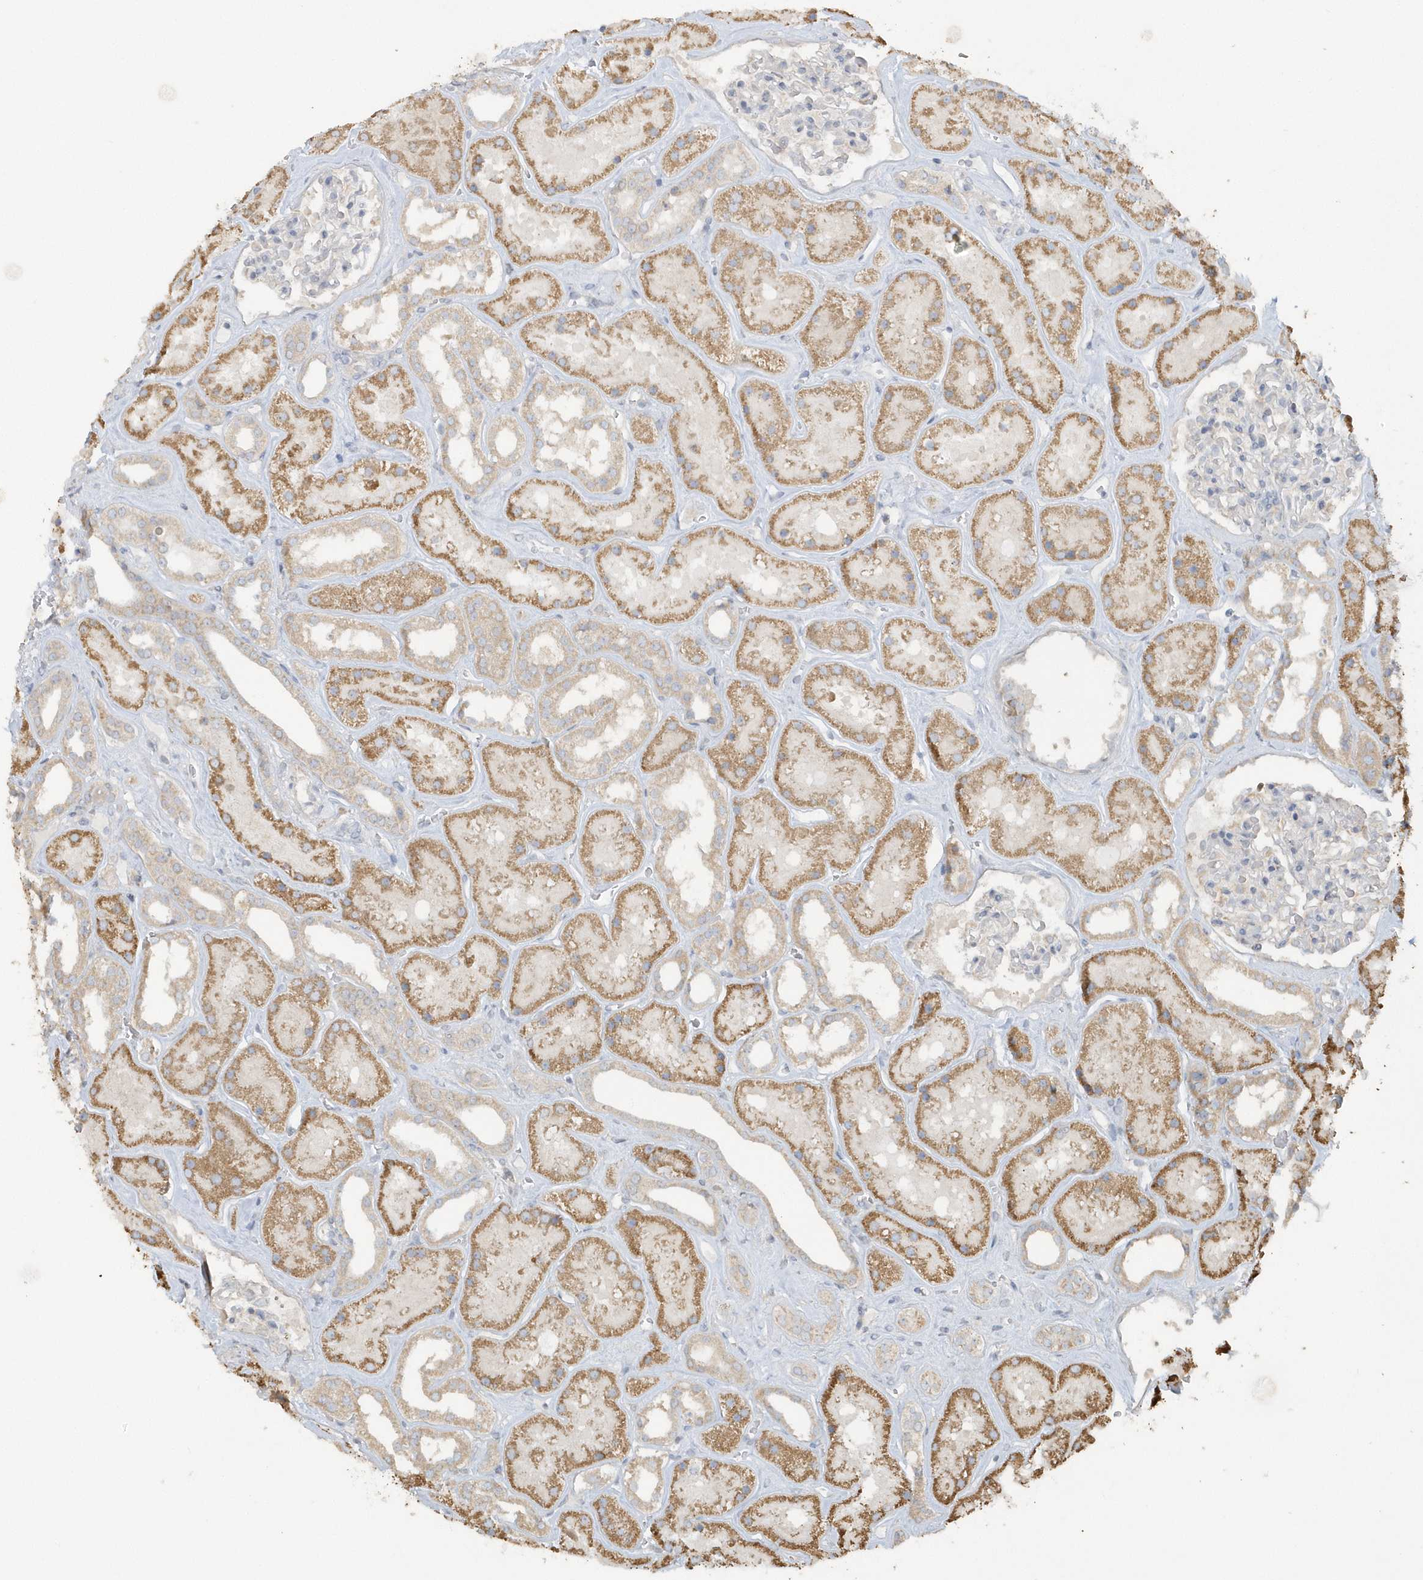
{"staining": {"intensity": "negative", "quantity": "none", "location": "none"}, "tissue": "kidney", "cell_type": "Cells in glomeruli", "image_type": "normal", "snomed": [{"axis": "morphology", "description": "Normal tissue, NOS"}, {"axis": "topography", "description": "Kidney"}], "caption": "Cells in glomeruli are negative for brown protein staining in benign kidney. The staining was performed using DAB (3,3'-diaminobenzidine) to visualize the protein expression in brown, while the nuclei were stained in blue with hematoxylin (Magnification: 20x).", "gene": "THG1L", "patient": {"sex": "female", "age": 41}}